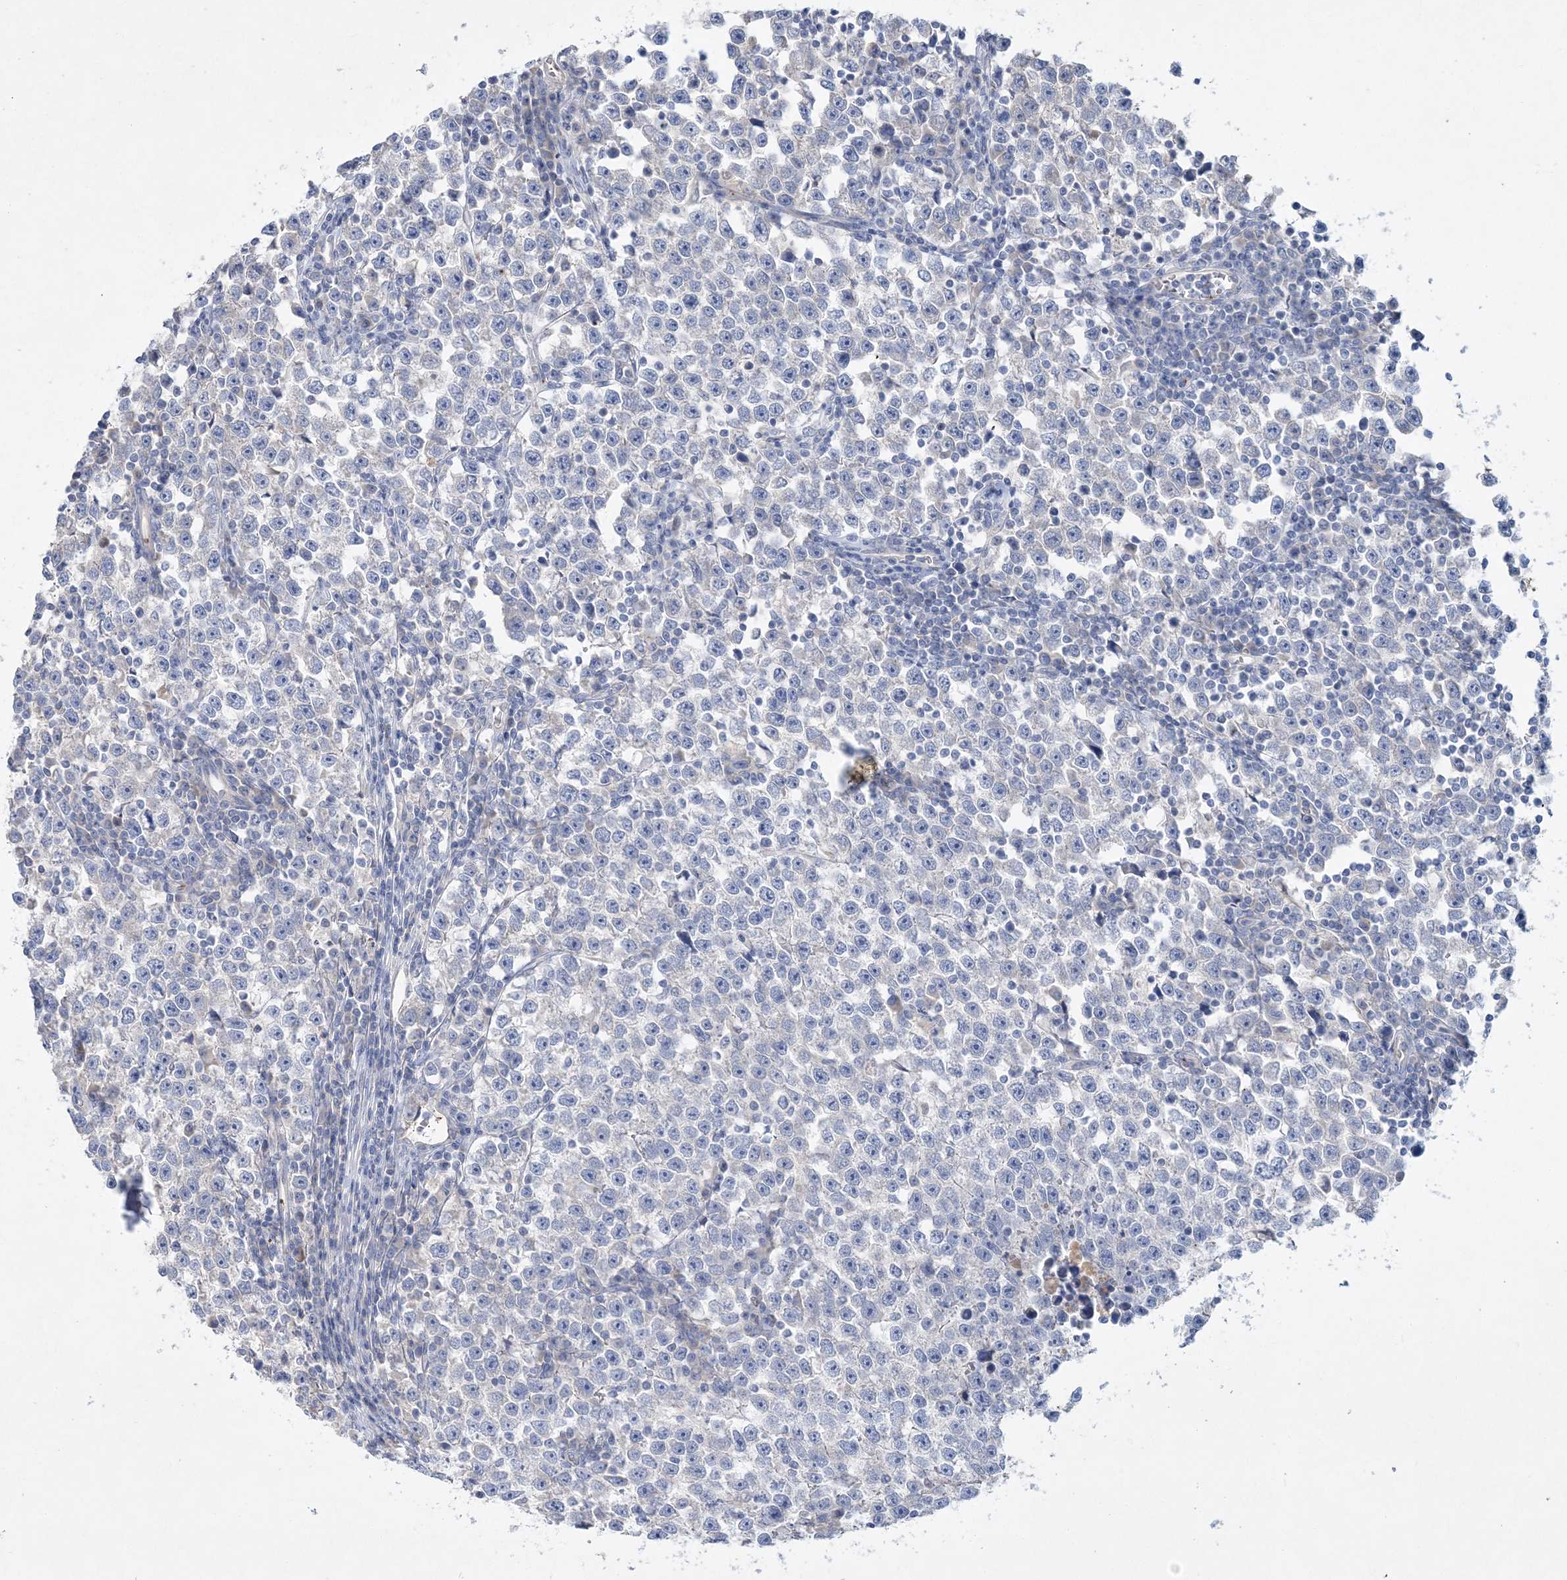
{"staining": {"intensity": "negative", "quantity": "none", "location": "none"}, "tissue": "testis cancer", "cell_type": "Tumor cells", "image_type": "cancer", "snomed": [{"axis": "morphology", "description": "Normal tissue, NOS"}, {"axis": "morphology", "description": "Seminoma, NOS"}, {"axis": "topography", "description": "Testis"}], "caption": "Immunohistochemistry (IHC) of testis cancer exhibits no positivity in tumor cells.", "gene": "ADCK2", "patient": {"sex": "male", "age": 43}}